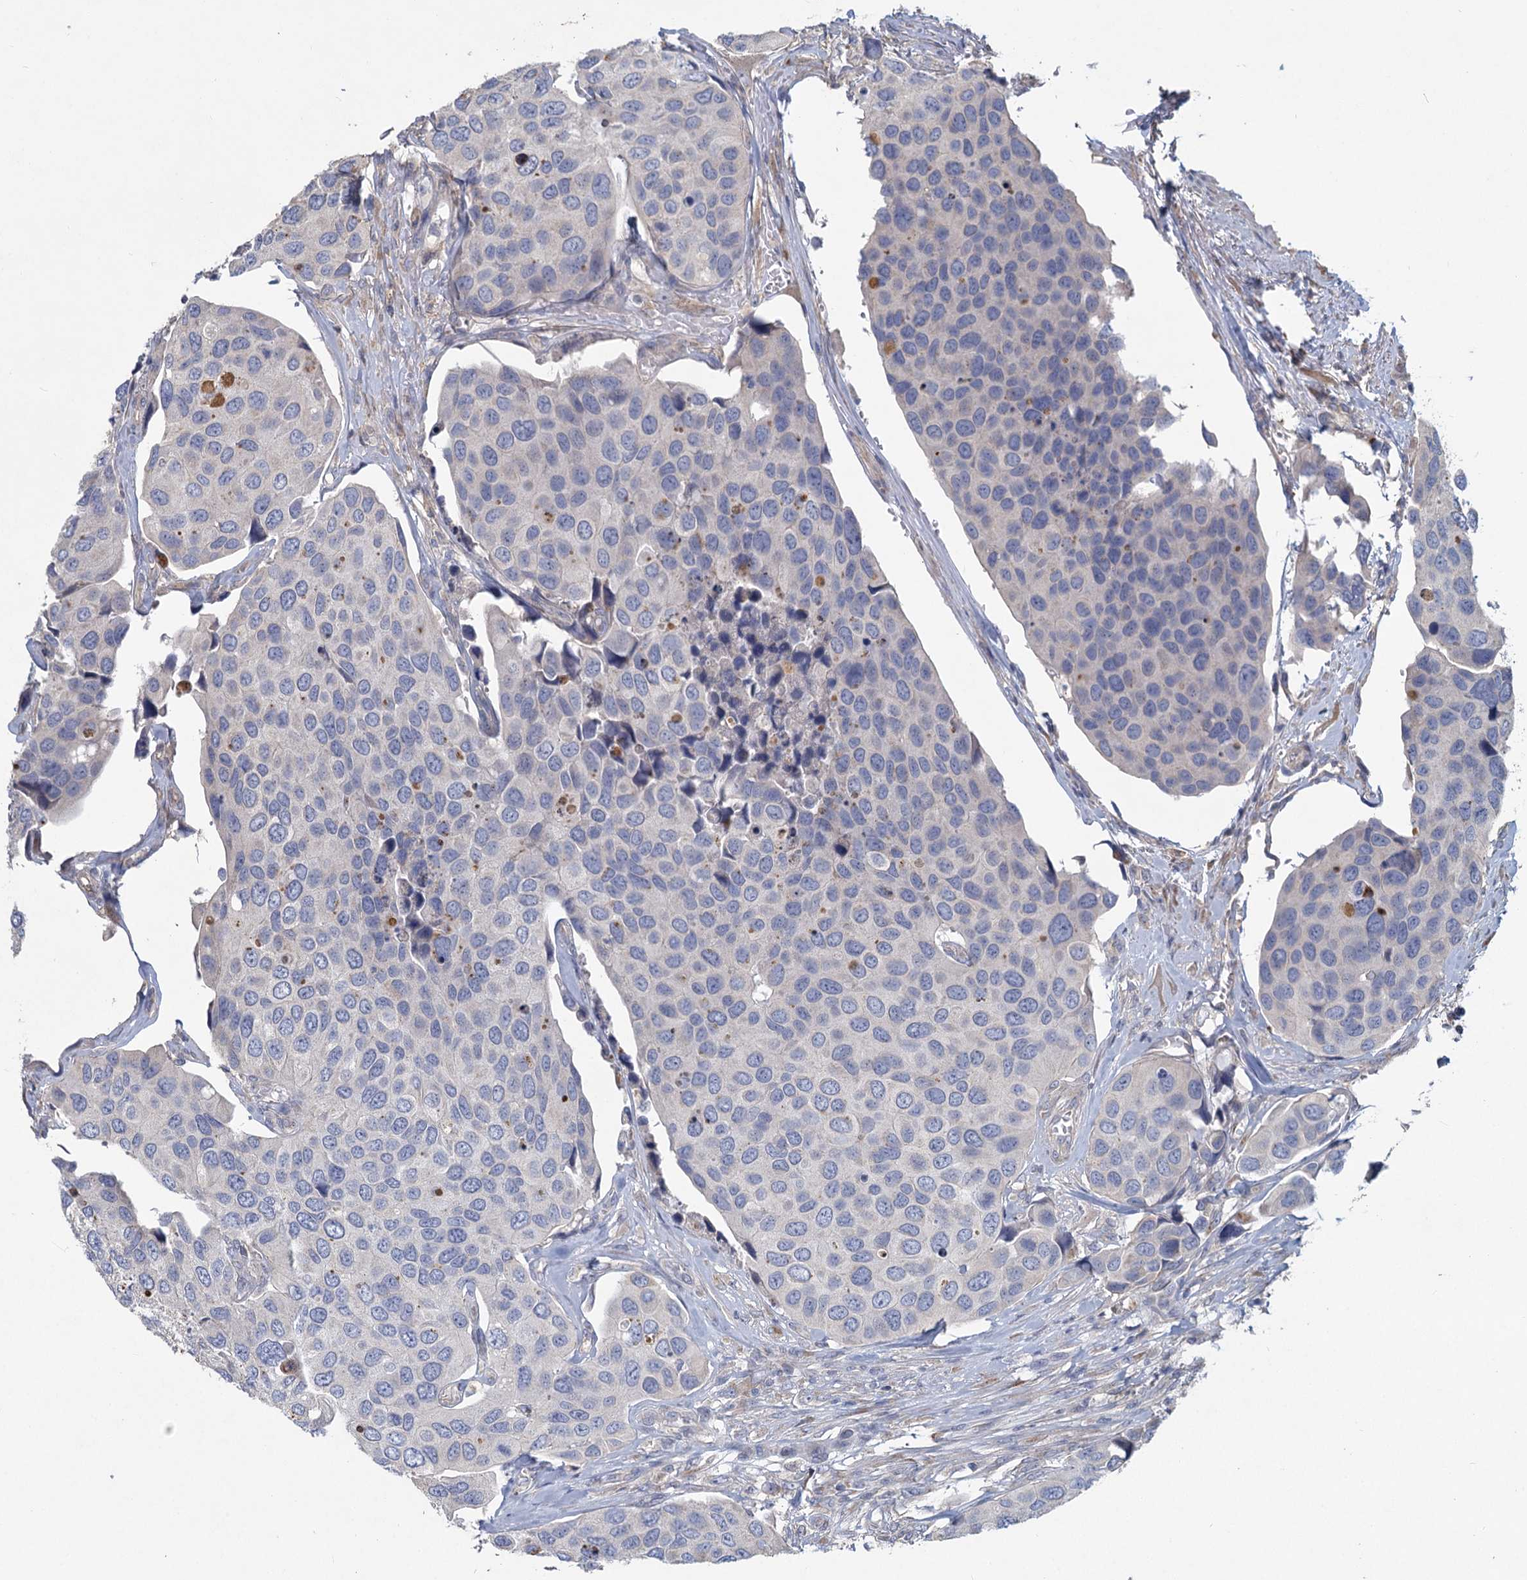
{"staining": {"intensity": "negative", "quantity": "none", "location": "none"}, "tissue": "urothelial cancer", "cell_type": "Tumor cells", "image_type": "cancer", "snomed": [{"axis": "morphology", "description": "Urothelial carcinoma, High grade"}, {"axis": "topography", "description": "Urinary bladder"}], "caption": "Urothelial cancer stained for a protein using immunohistochemistry (IHC) exhibits no positivity tumor cells.", "gene": "HES2", "patient": {"sex": "male", "age": 74}}